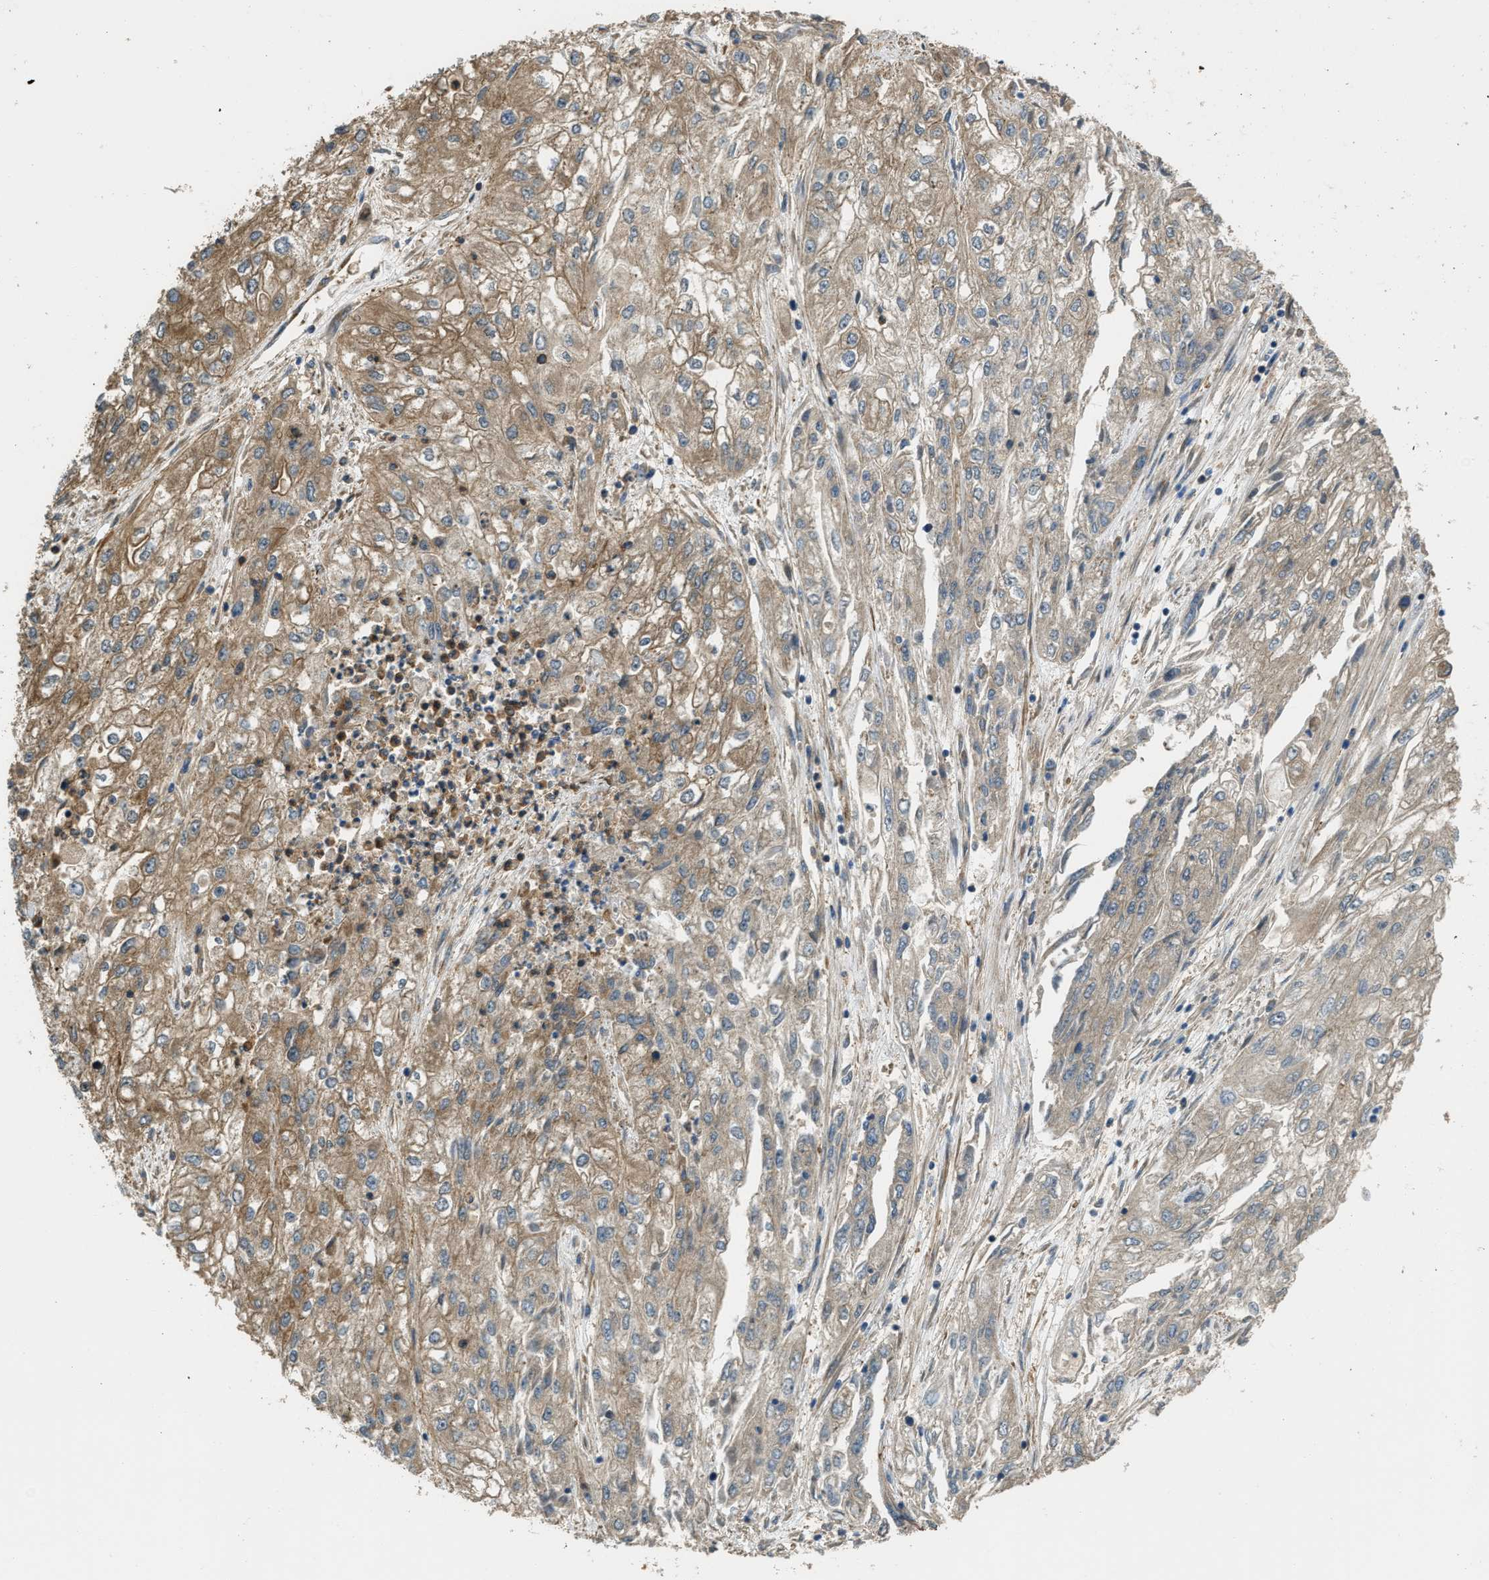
{"staining": {"intensity": "moderate", "quantity": ">75%", "location": "cytoplasmic/membranous"}, "tissue": "endometrial cancer", "cell_type": "Tumor cells", "image_type": "cancer", "snomed": [{"axis": "morphology", "description": "Adenocarcinoma, NOS"}, {"axis": "topography", "description": "Endometrium"}], "caption": "Protein staining demonstrates moderate cytoplasmic/membranous staining in about >75% of tumor cells in endometrial cancer (adenocarcinoma).", "gene": "BAG4", "patient": {"sex": "female", "age": 49}}